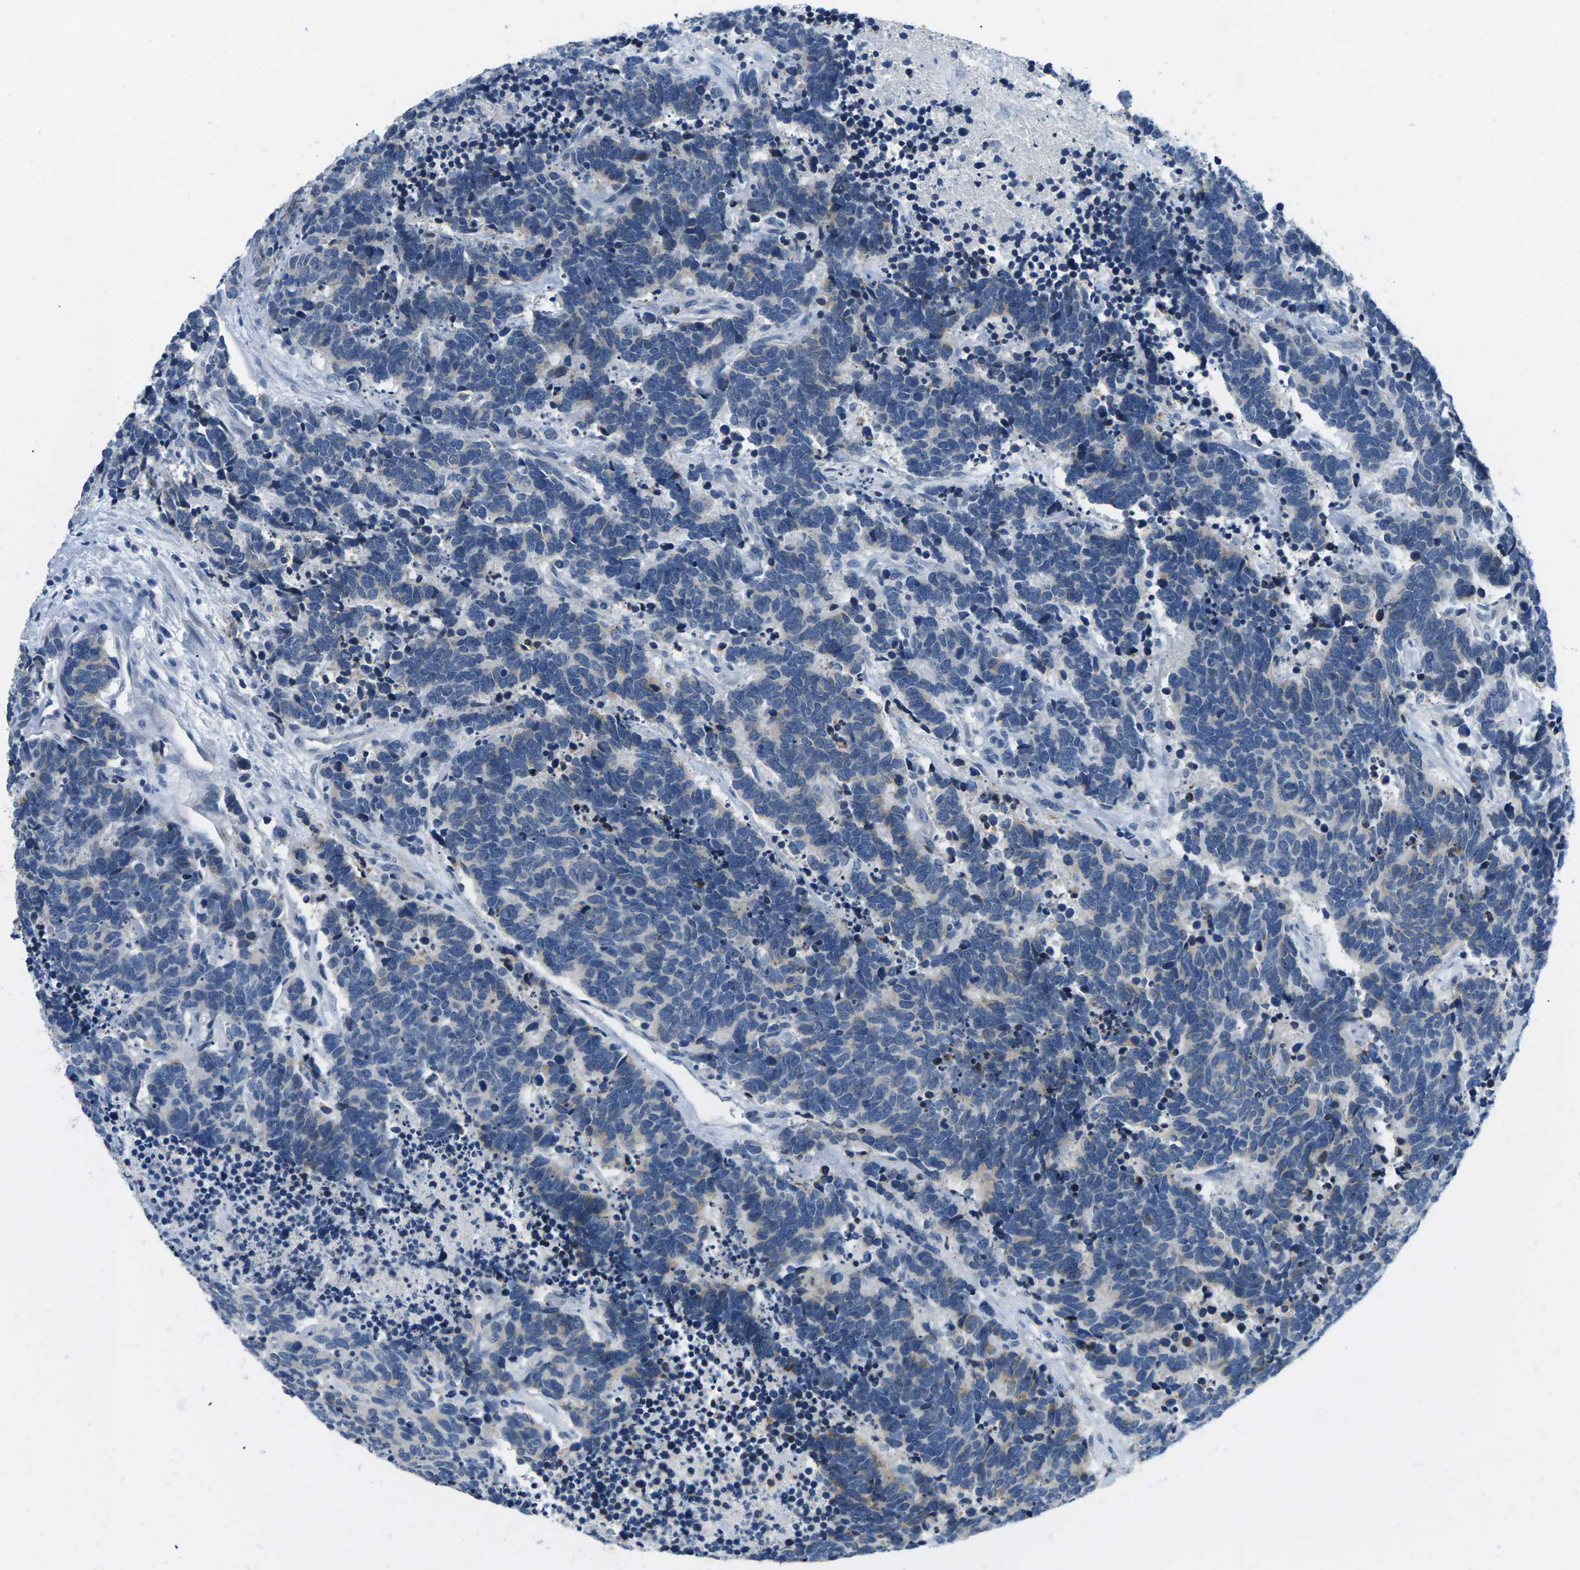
{"staining": {"intensity": "negative", "quantity": "none", "location": "none"}, "tissue": "carcinoid", "cell_type": "Tumor cells", "image_type": "cancer", "snomed": [{"axis": "morphology", "description": "Carcinoma, NOS"}, {"axis": "morphology", "description": "Carcinoid, malignant, NOS"}, {"axis": "topography", "description": "Urinary bladder"}], "caption": "This histopathology image is of carcinoid stained with immunohistochemistry (IHC) to label a protein in brown with the nuclei are counter-stained blue. There is no positivity in tumor cells.", "gene": "TSPAN2", "patient": {"sex": "male", "age": 57}}